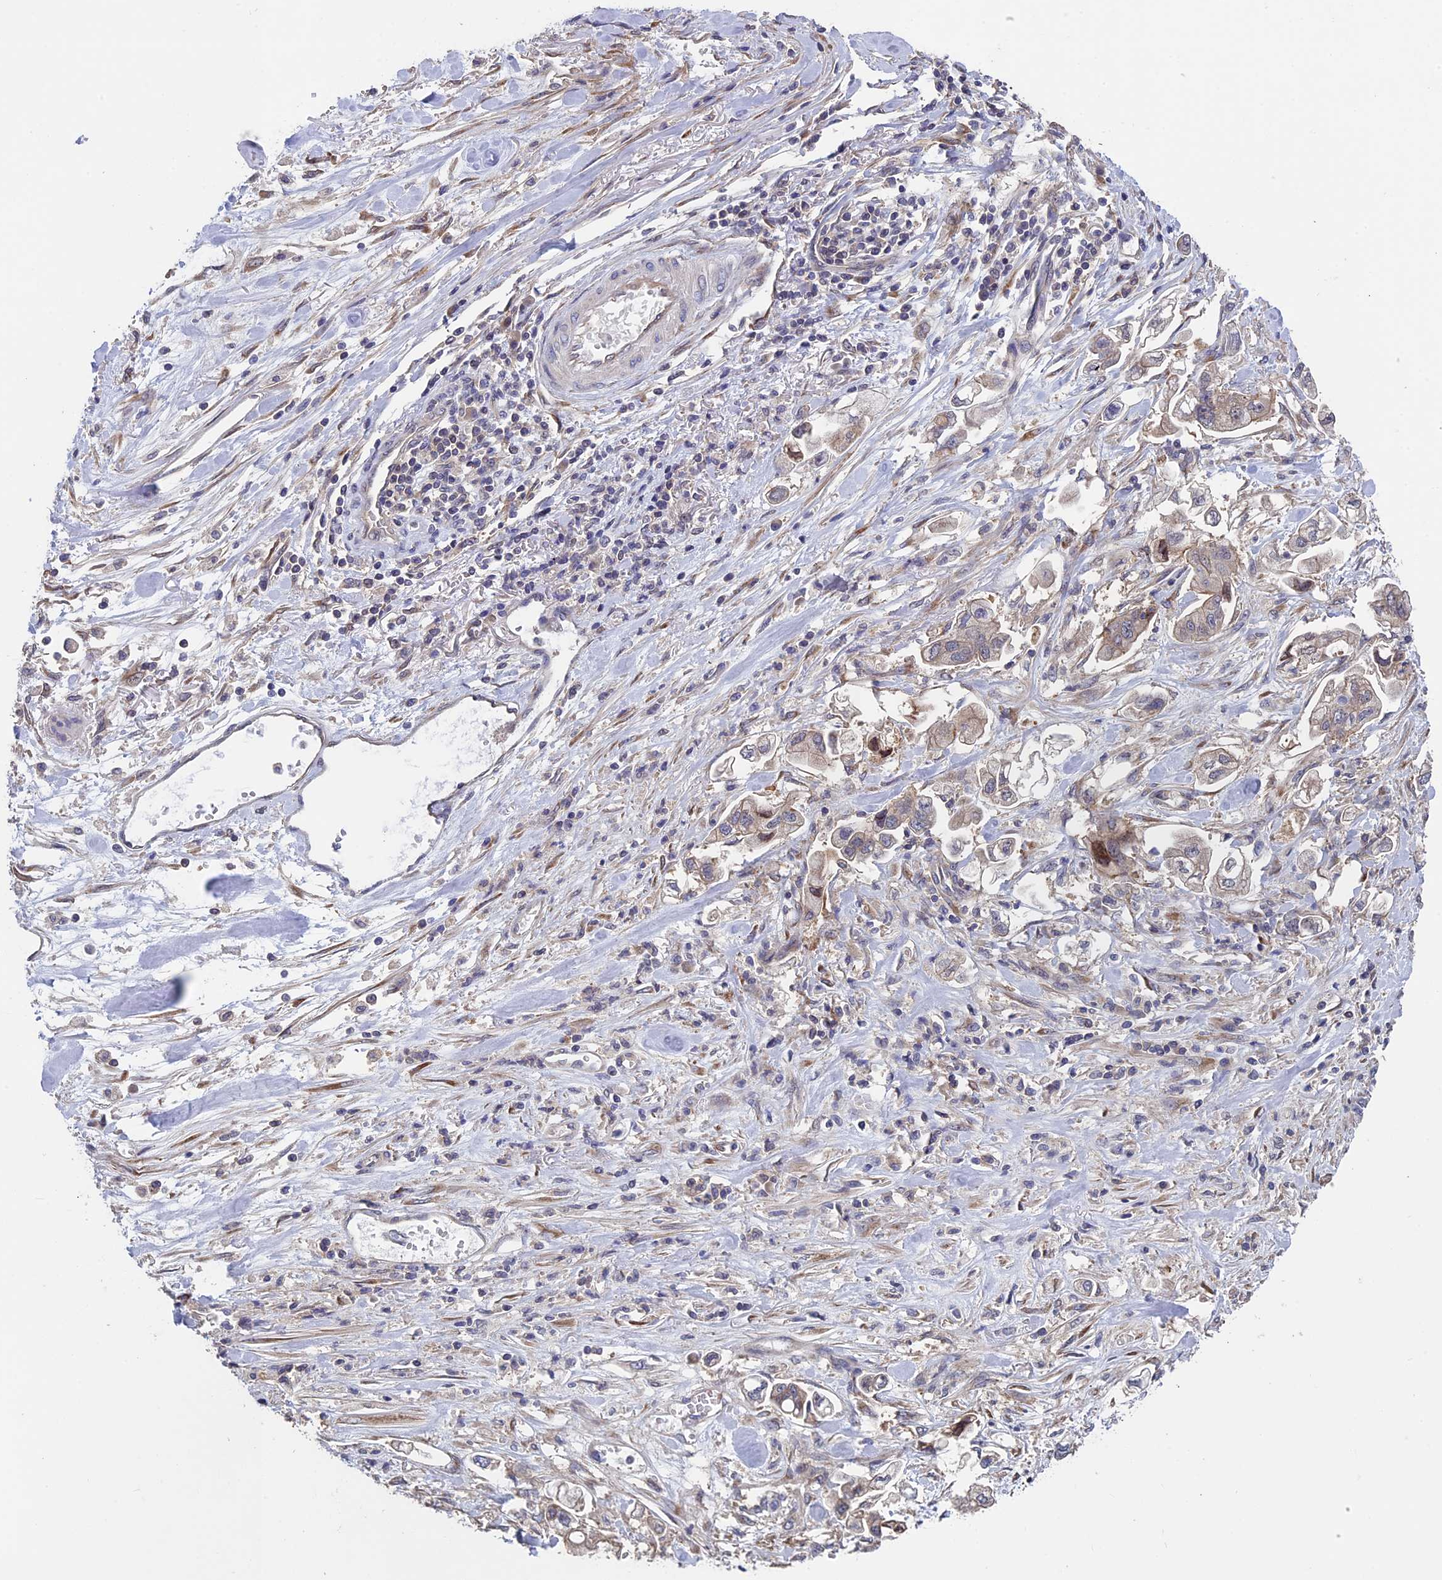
{"staining": {"intensity": "weak", "quantity": "<25%", "location": "cytoplasmic/membranous"}, "tissue": "stomach cancer", "cell_type": "Tumor cells", "image_type": "cancer", "snomed": [{"axis": "morphology", "description": "Adenocarcinoma, NOS"}, {"axis": "topography", "description": "Stomach"}], "caption": "A micrograph of adenocarcinoma (stomach) stained for a protein exhibits no brown staining in tumor cells.", "gene": "LCMT1", "patient": {"sex": "male", "age": 62}}